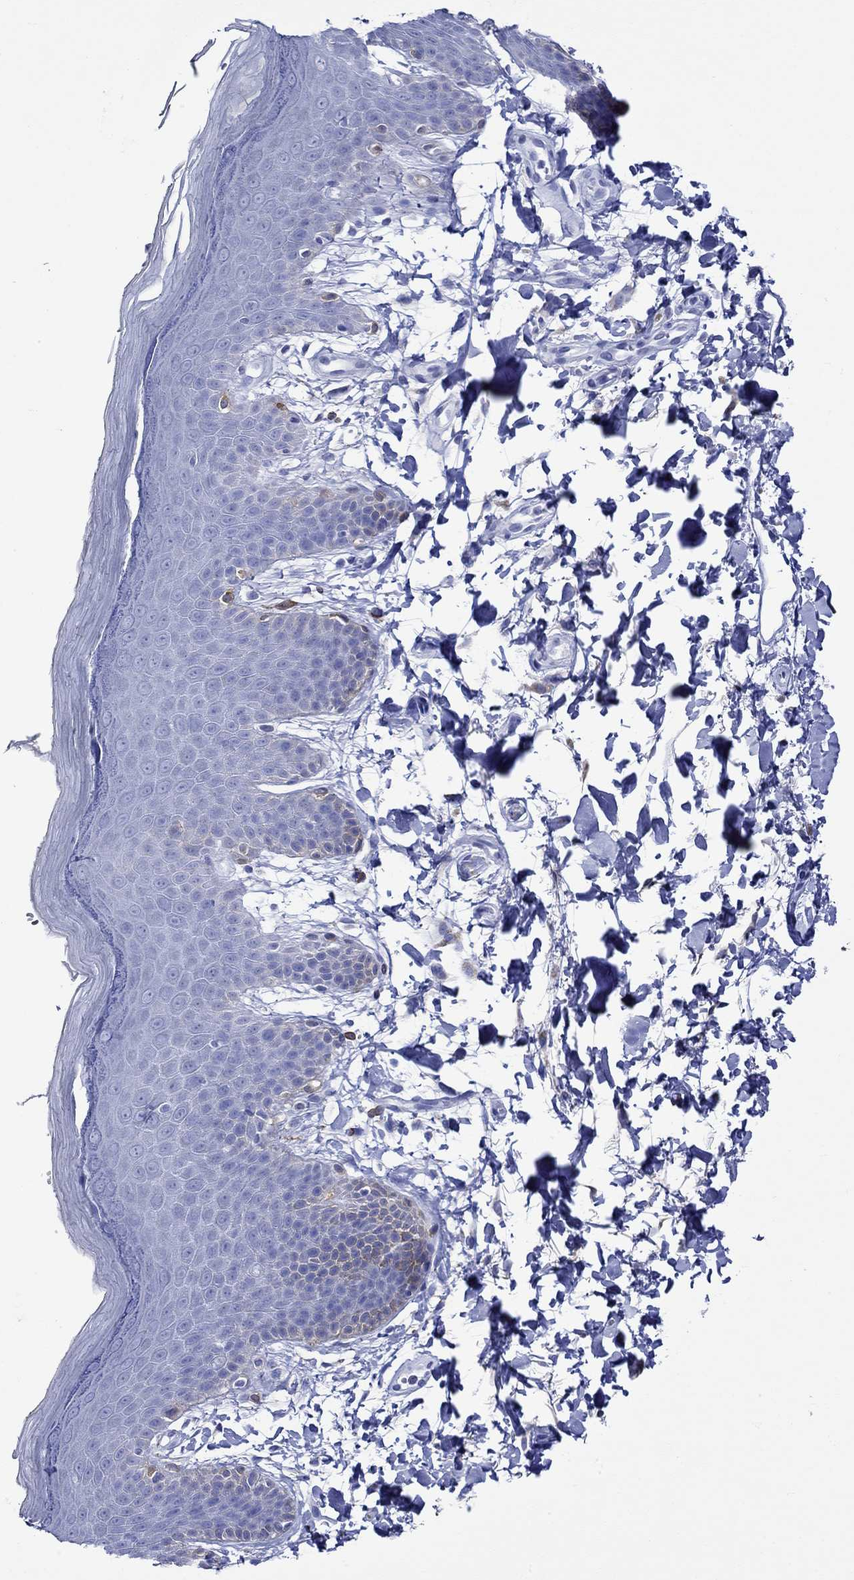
{"staining": {"intensity": "negative", "quantity": "none", "location": "none"}, "tissue": "skin", "cell_type": "Epidermal cells", "image_type": "normal", "snomed": [{"axis": "morphology", "description": "Normal tissue, NOS"}, {"axis": "topography", "description": "Anal"}], "caption": "Skin stained for a protein using IHC demonstrates no staining epidermal cells.", "gene": "CRYAB", "patient": {"sex": "male", "age": 53}}